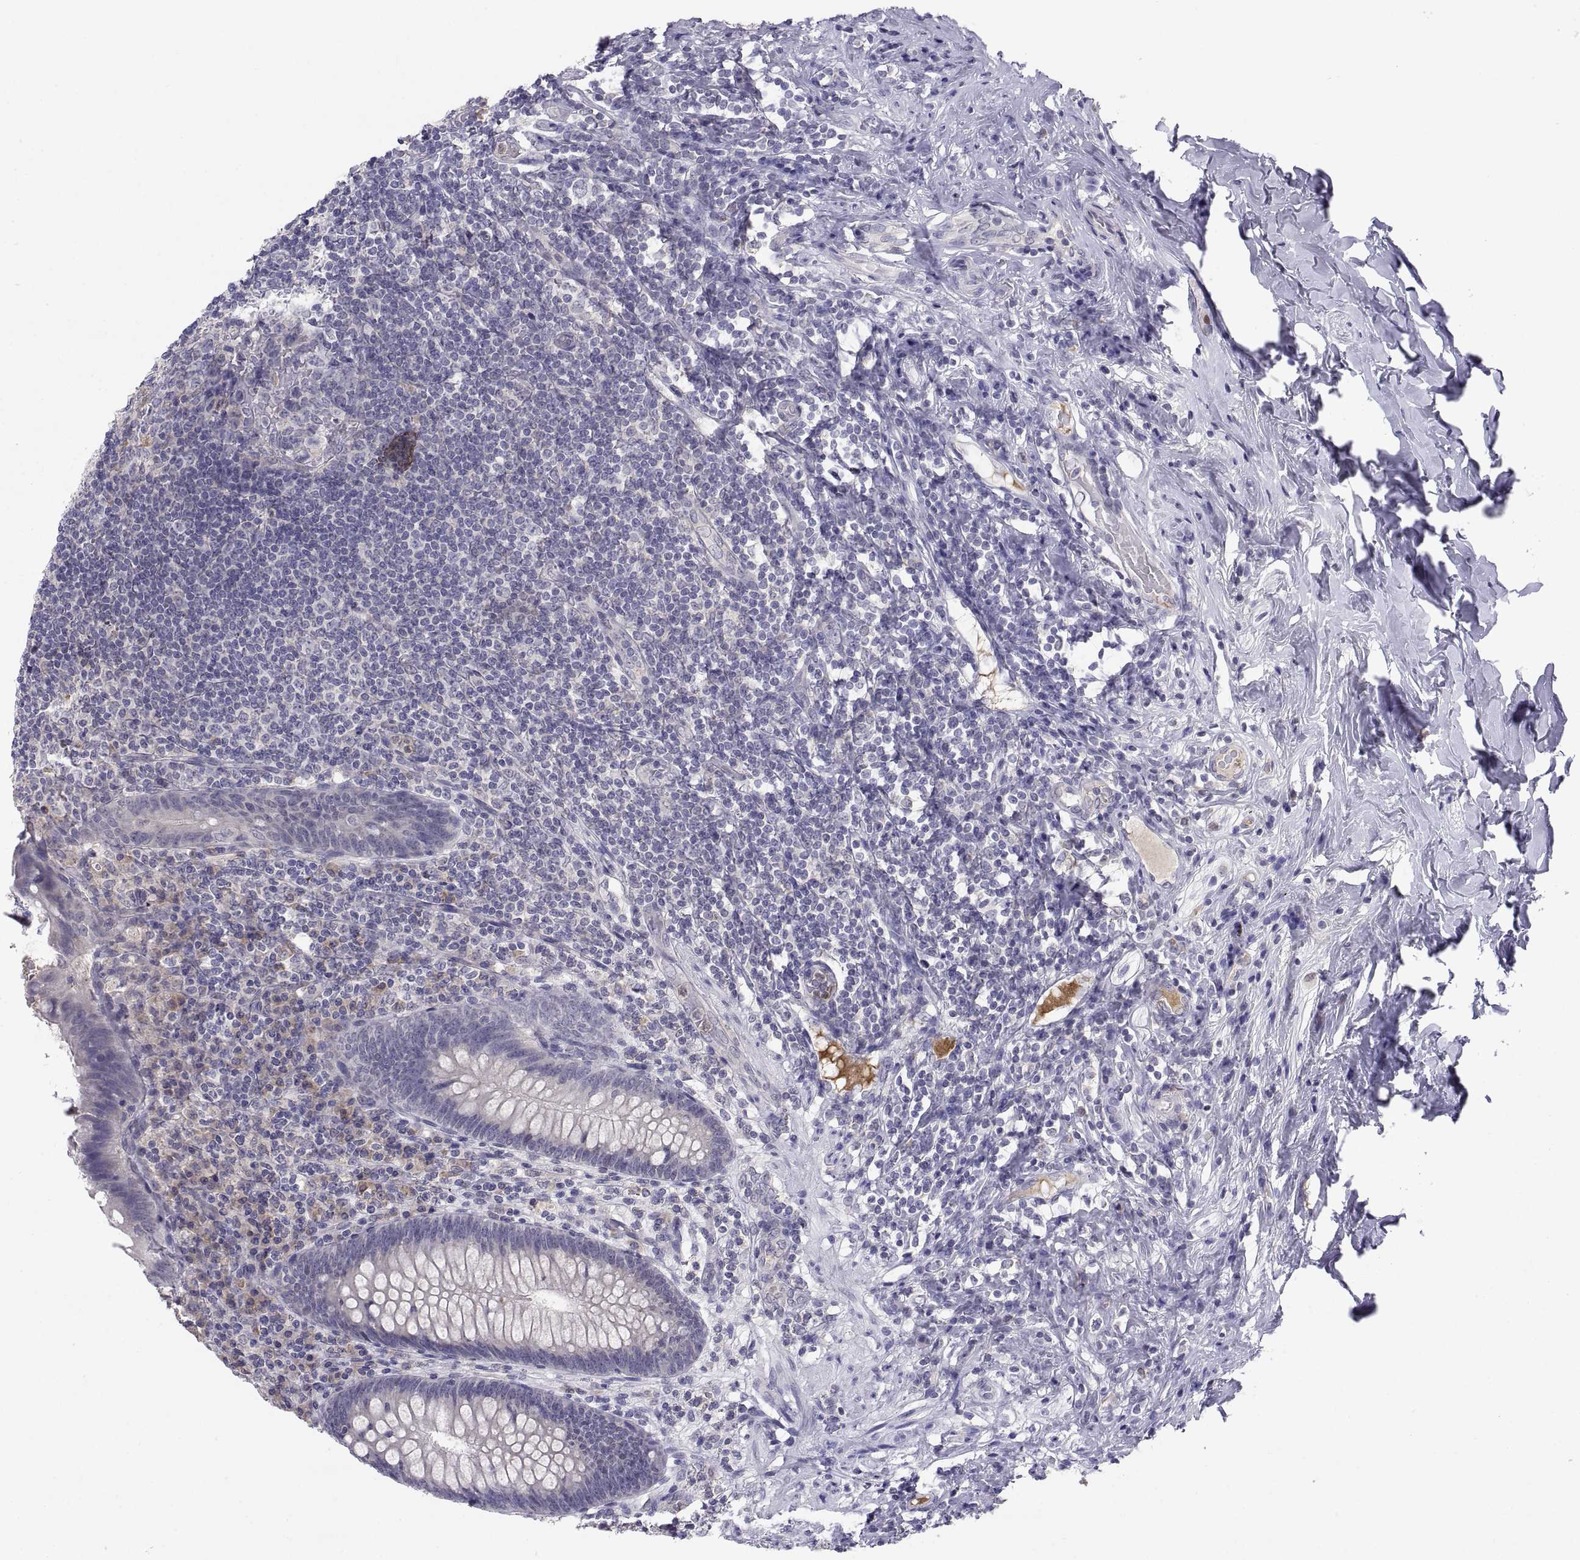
{"staining": {"intensity": "negative", "quantity": "none", "location": "none"}, "tissue": "appendix", "cell_type": "Glandular cells", "image_type": "normal", "snomed": [{"axis": "morphology", "description": "Normal tissue, NOS"}, {"axis": "topography", "description": "Appendix"}], "caption": "The immunohistochemistry image has no significant positivity in glandular cells of appendix. The staining was performed using DAB (3,3'-diaminobenzidine) to visualize the protein expression in brown, while the nuclei were stained in blue with hematoxylin (Magnification: 20x).", "gene": "PKP1", "patient": {"sex": "male", "age": 47}}